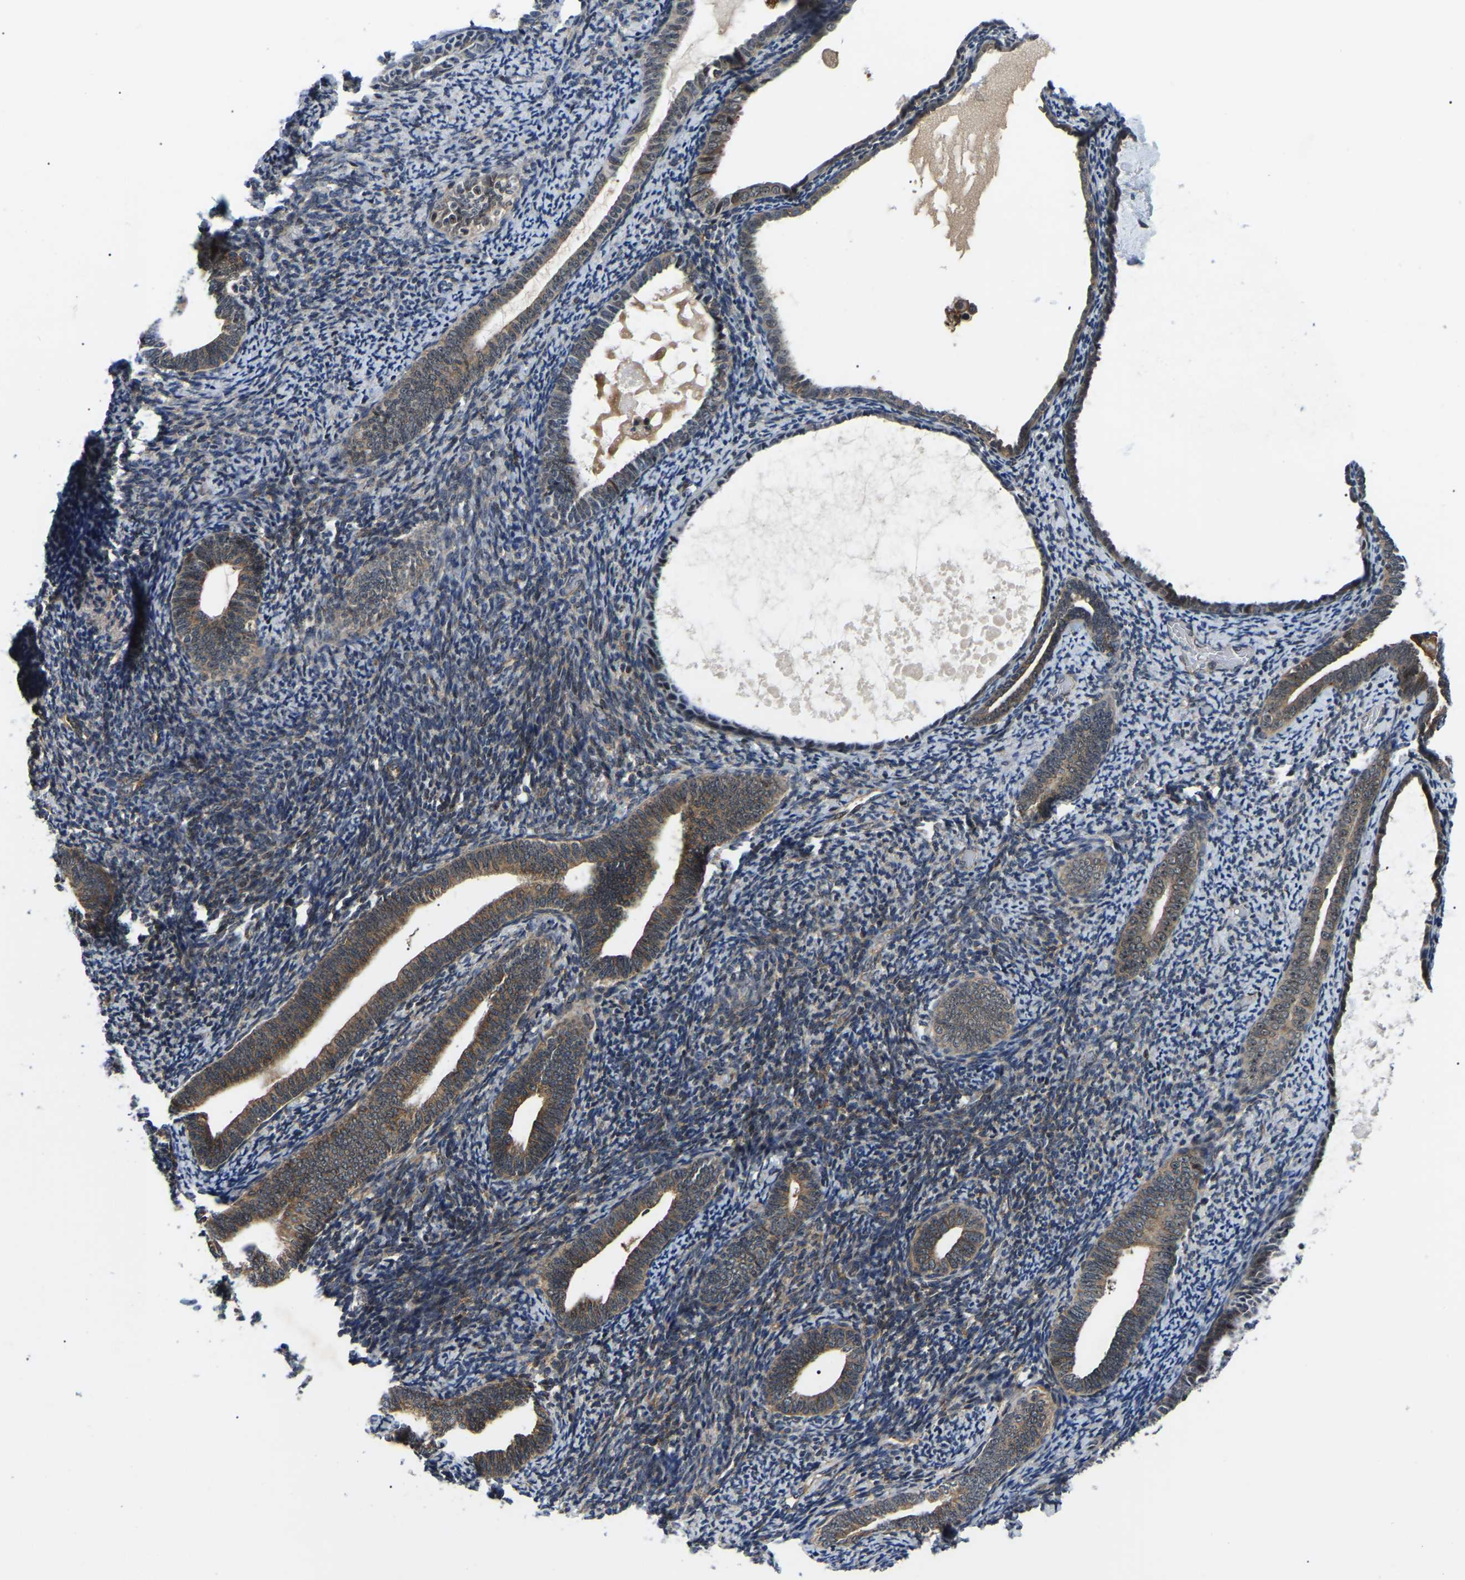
{"staining": {"intensity": "strong", "quantity": "<25%", "location": "cytoplasmic/membranous,nuclear"}, "tissue": "endometrium", "cell_type": "Cells in endometrial stroma", "image_type": "normal", "snomed": [{"axis": "morphology", "description": "Normal tissue, NOS"}, {"axis": "topography", "description": "Endometrium"}], "caption": "Protein analysis of benign endometrium reveals strong cytoplasmic/membranous,nuclear expression in about <25% of cells in endometrial stroma.", "gene": "RRP1B", "patient": {"sex": "female", "age": 66}}